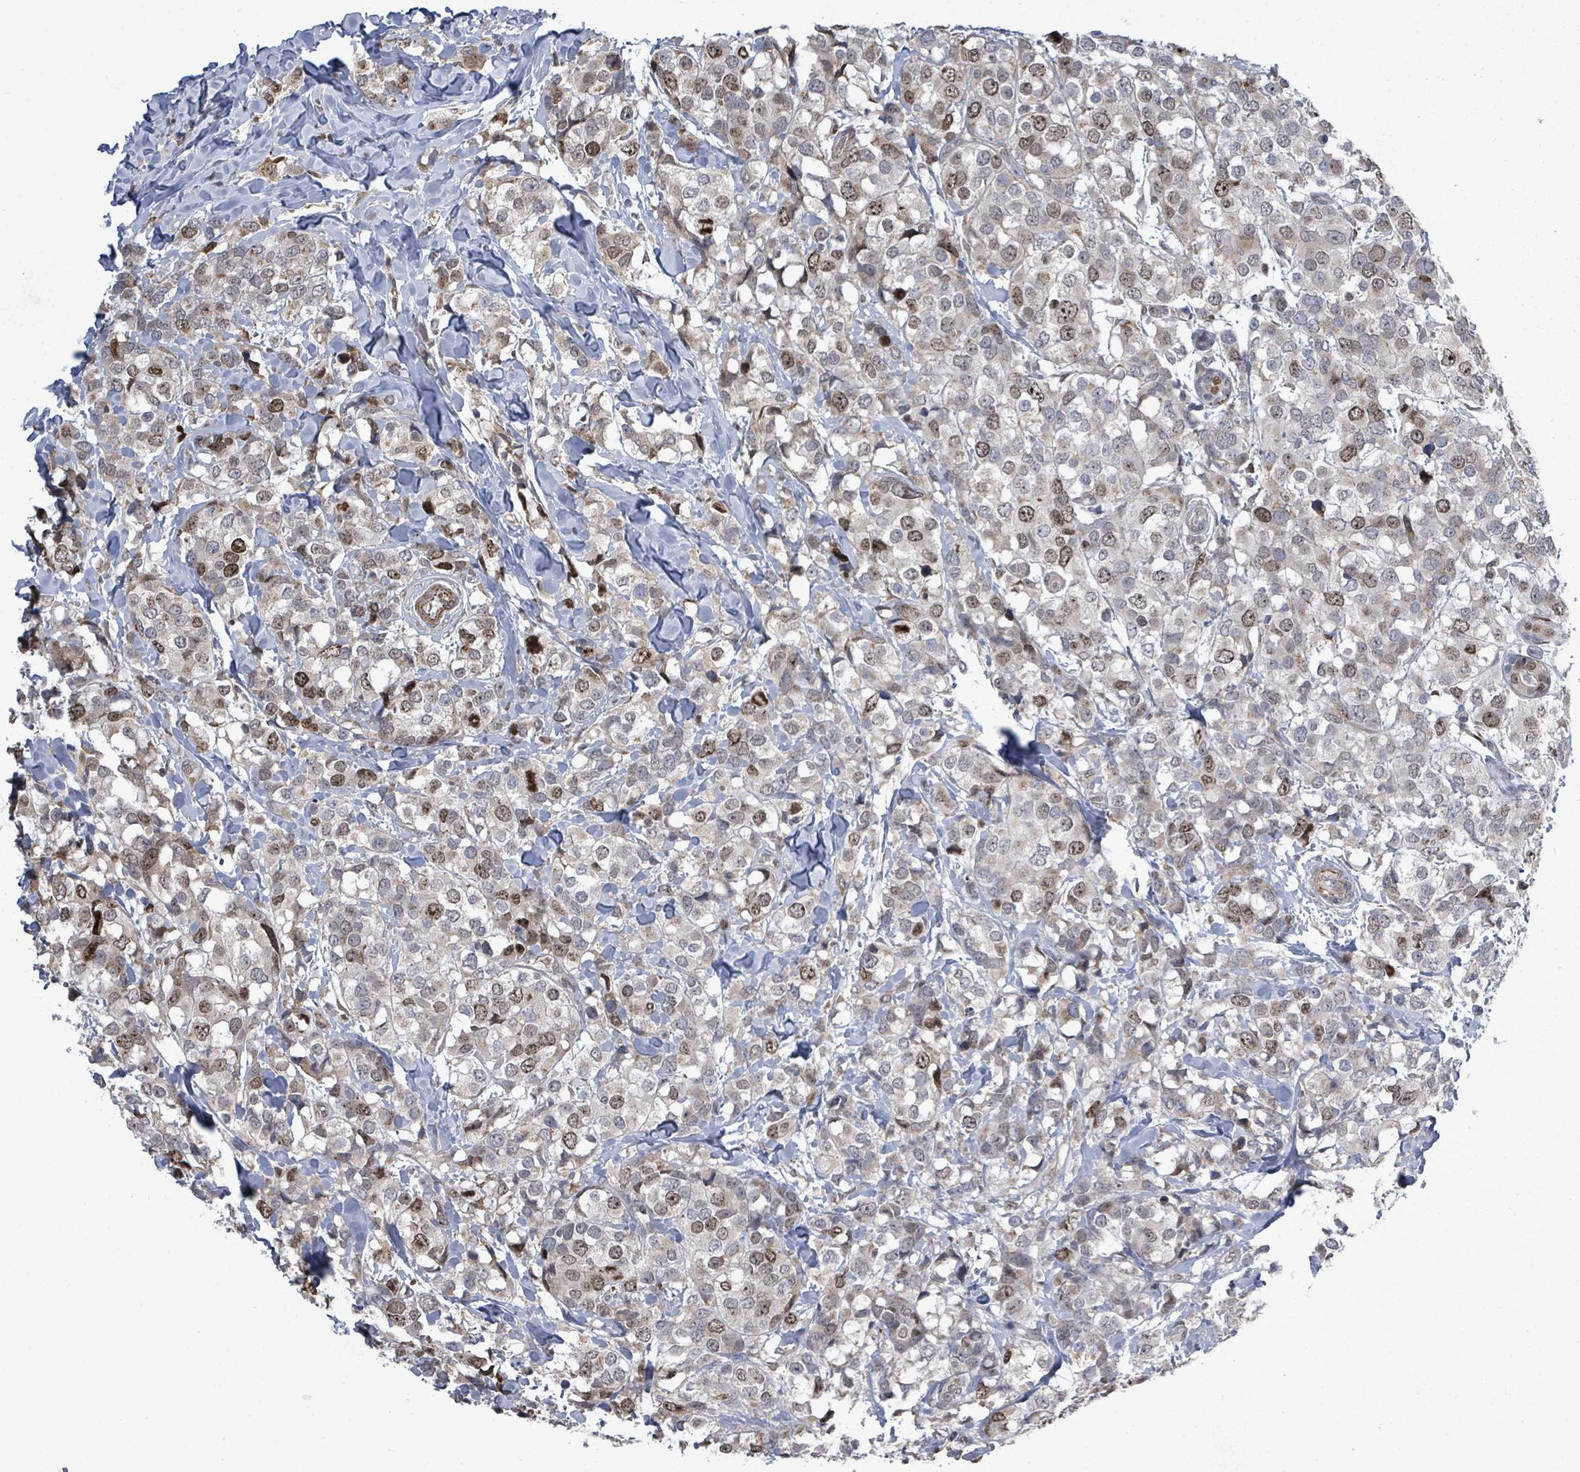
{"staining": {"intensity": "moderate", "quantity": "25%-75%", "location": "nuclear"}, "tissue": "breast cancer", "cell_type": "Tumor cells", "image_type": "cancer", "snomed": [{"axis": "morphology", "description": "Lobular carcinoma"}, {"axis": "topography", "description": "Breast"}], "caption": "A high-resolution image shows immunohistochemistry staining of lobular carcinoma (breast), which shows moderate nuclear expression in approximately 25%-75% of tumor cells. (IHC, brightfield microscopy, high magnification).", "gene": "PAPSS1", "patient": {"sex": "female", "age": 59}}